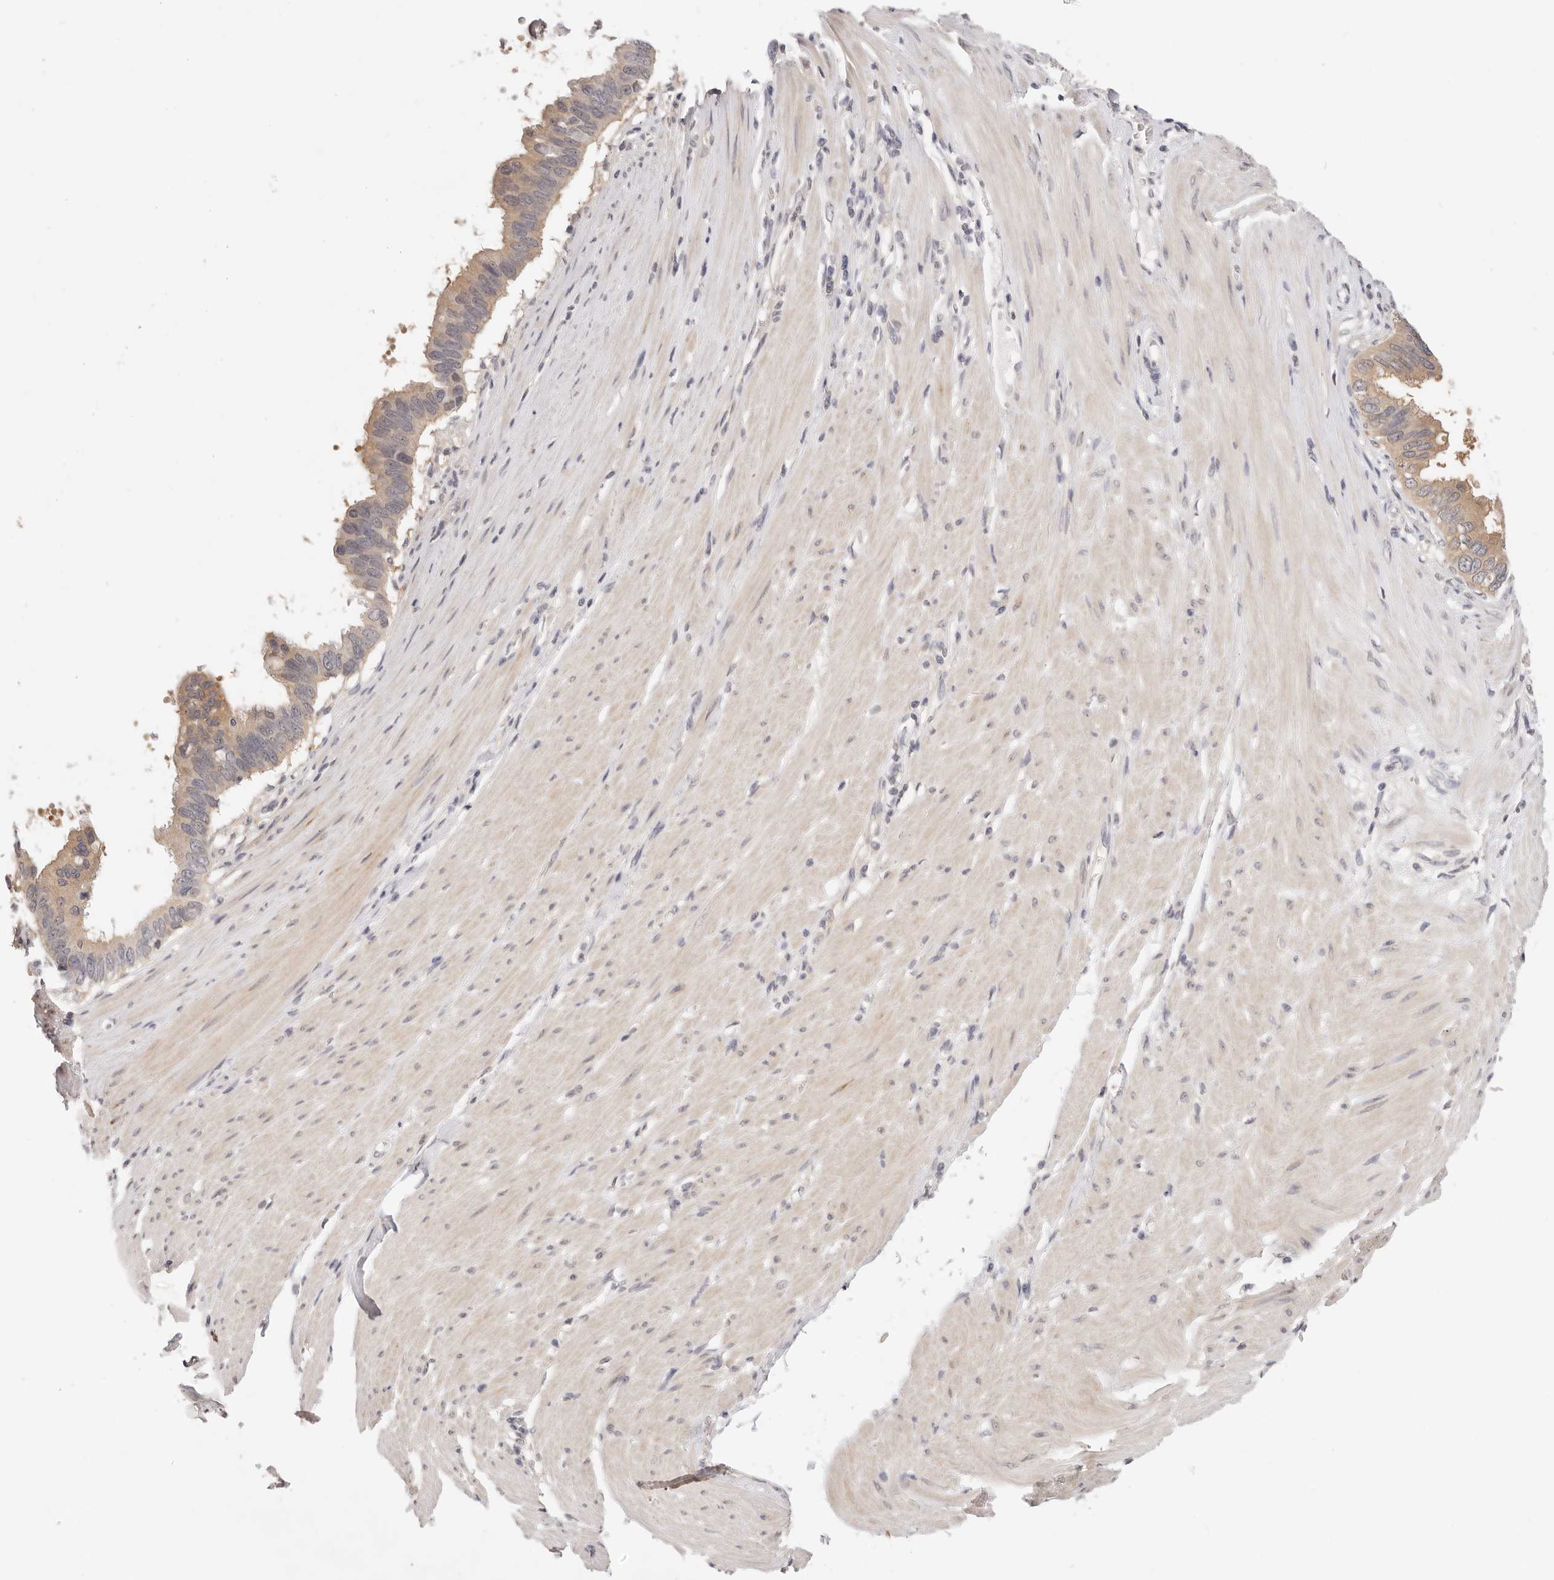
{"staining": {"intensity": "weak", "quantity": ">75%", "location": "cytoplasmic/membranous"}, "tissue": "pancreatic cancer", "cell_type": "Tumor cells", "image_type": "cancer", "snomed": [{"axis": "morphology", "description": "Adenocarcinoma, NOS"}, {"axis": "topography", "description": "Pancreas"}], "caption": "An immunohistochemistry (IHC) photomicrograph of neoplastic tissue is shown. Protein staining in brown labels weak cytoplasmic/membranous positivity in pancreatic adenocarcinoma within tumor cells. Nuclei are stained in blue.", "gene": "GGPS1", "patient": {"sex": "female", "age": 56}}